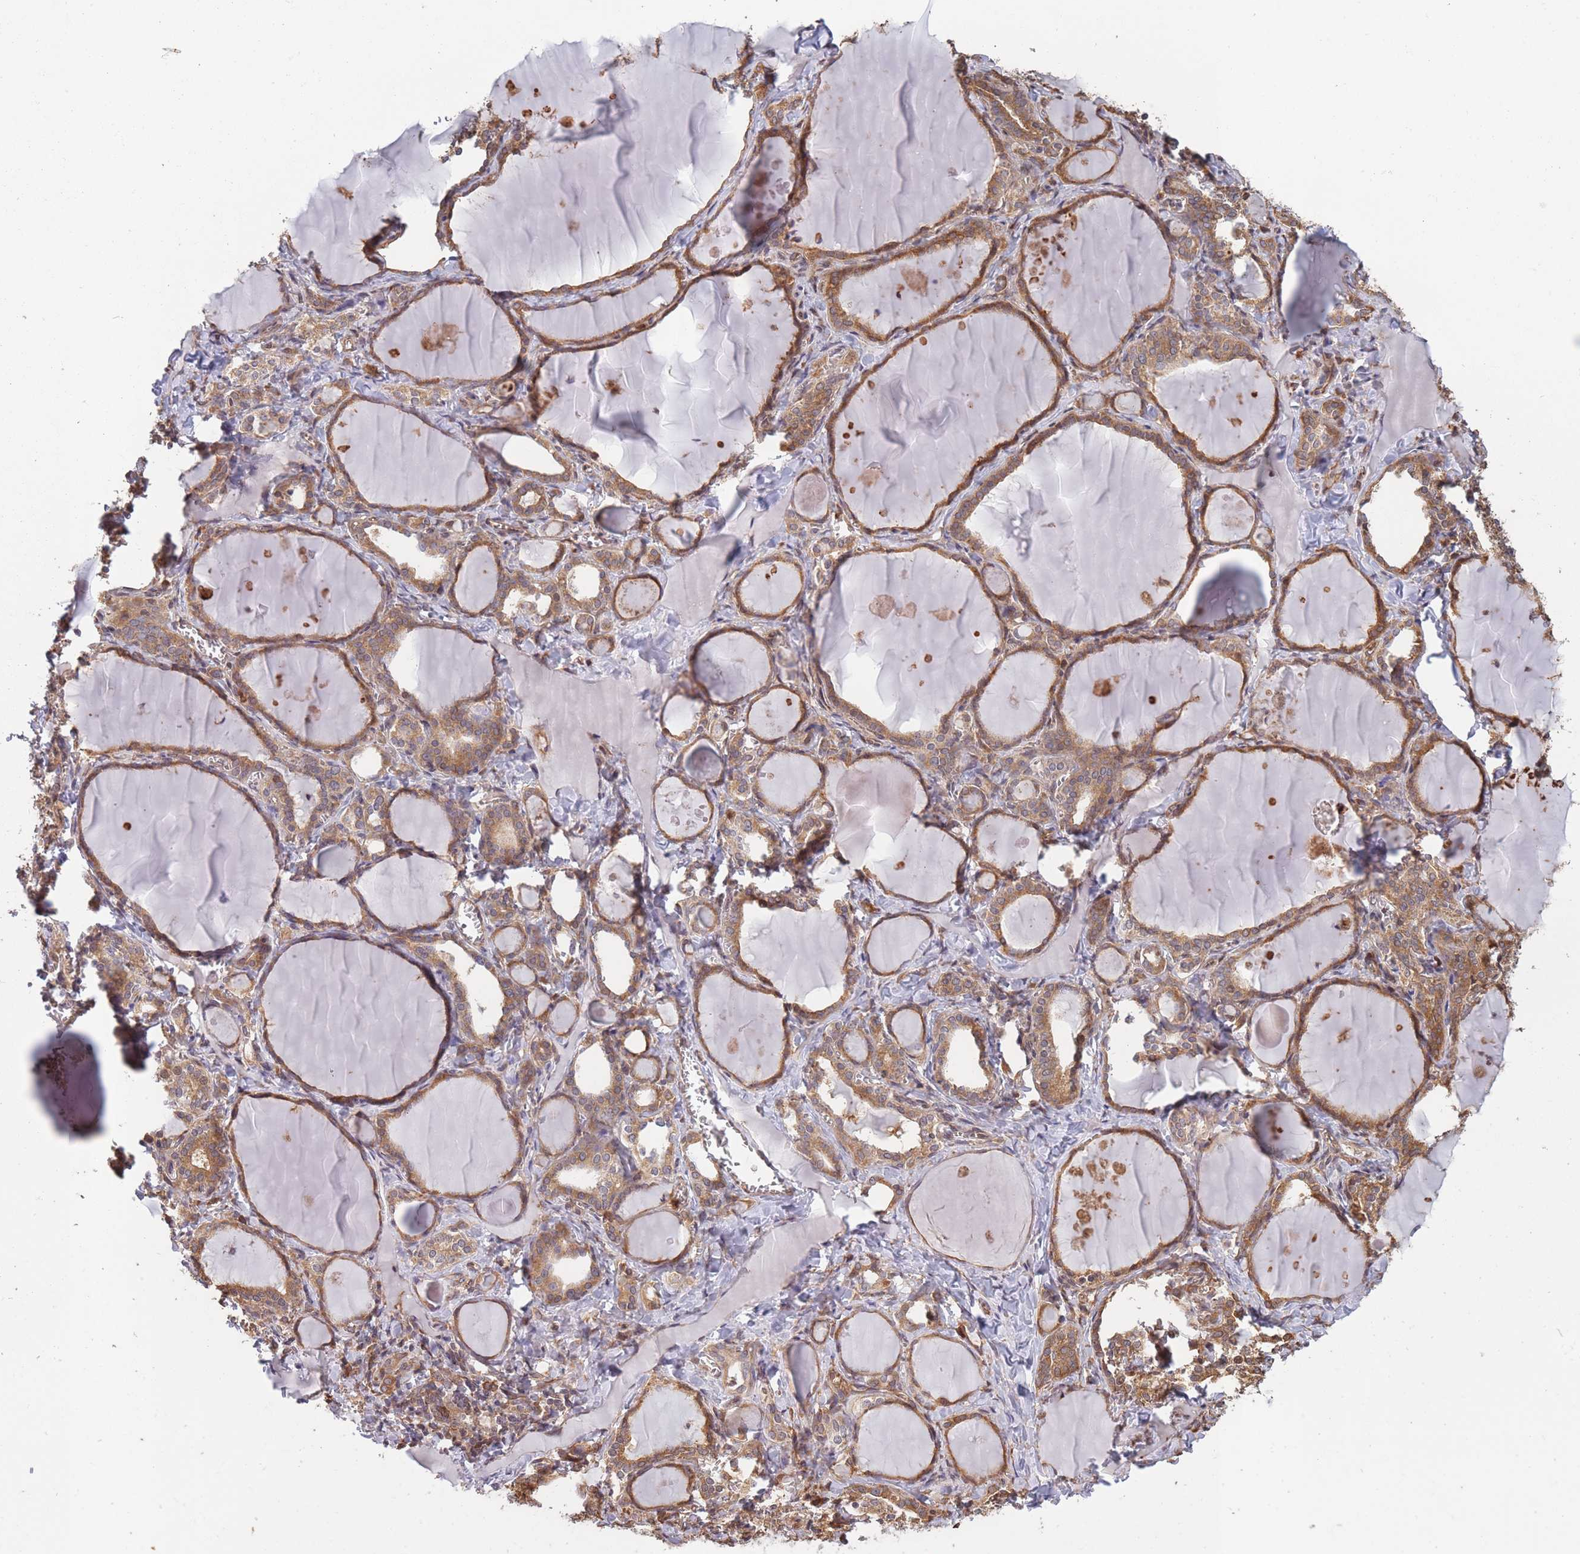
{"staining": {"intensity": "moderate", "quantity": ">75%", "location": "cytoplasmic/membranous"}, "tissue": "thyroid gland", "cell_type": "Glandular cells", "image_type": "normal", "snomed": [{"axis": "morphology", "description": "Normal tissue, NOS"}, {"axis": "topography", "description": "Thyroid gland"}], "caption": "DAB immunohistochemical staining of unremarkable thyroid gland exhibits moderate cytoplasmic/membranous protein staining in about >75% of glandular cells. (DAB (3,3'-diaminobenzidine) IHC with brightfield microscopy, high magnification).", "gene": "ARL13B", "patient": {"sex": "female", "age": 42}}